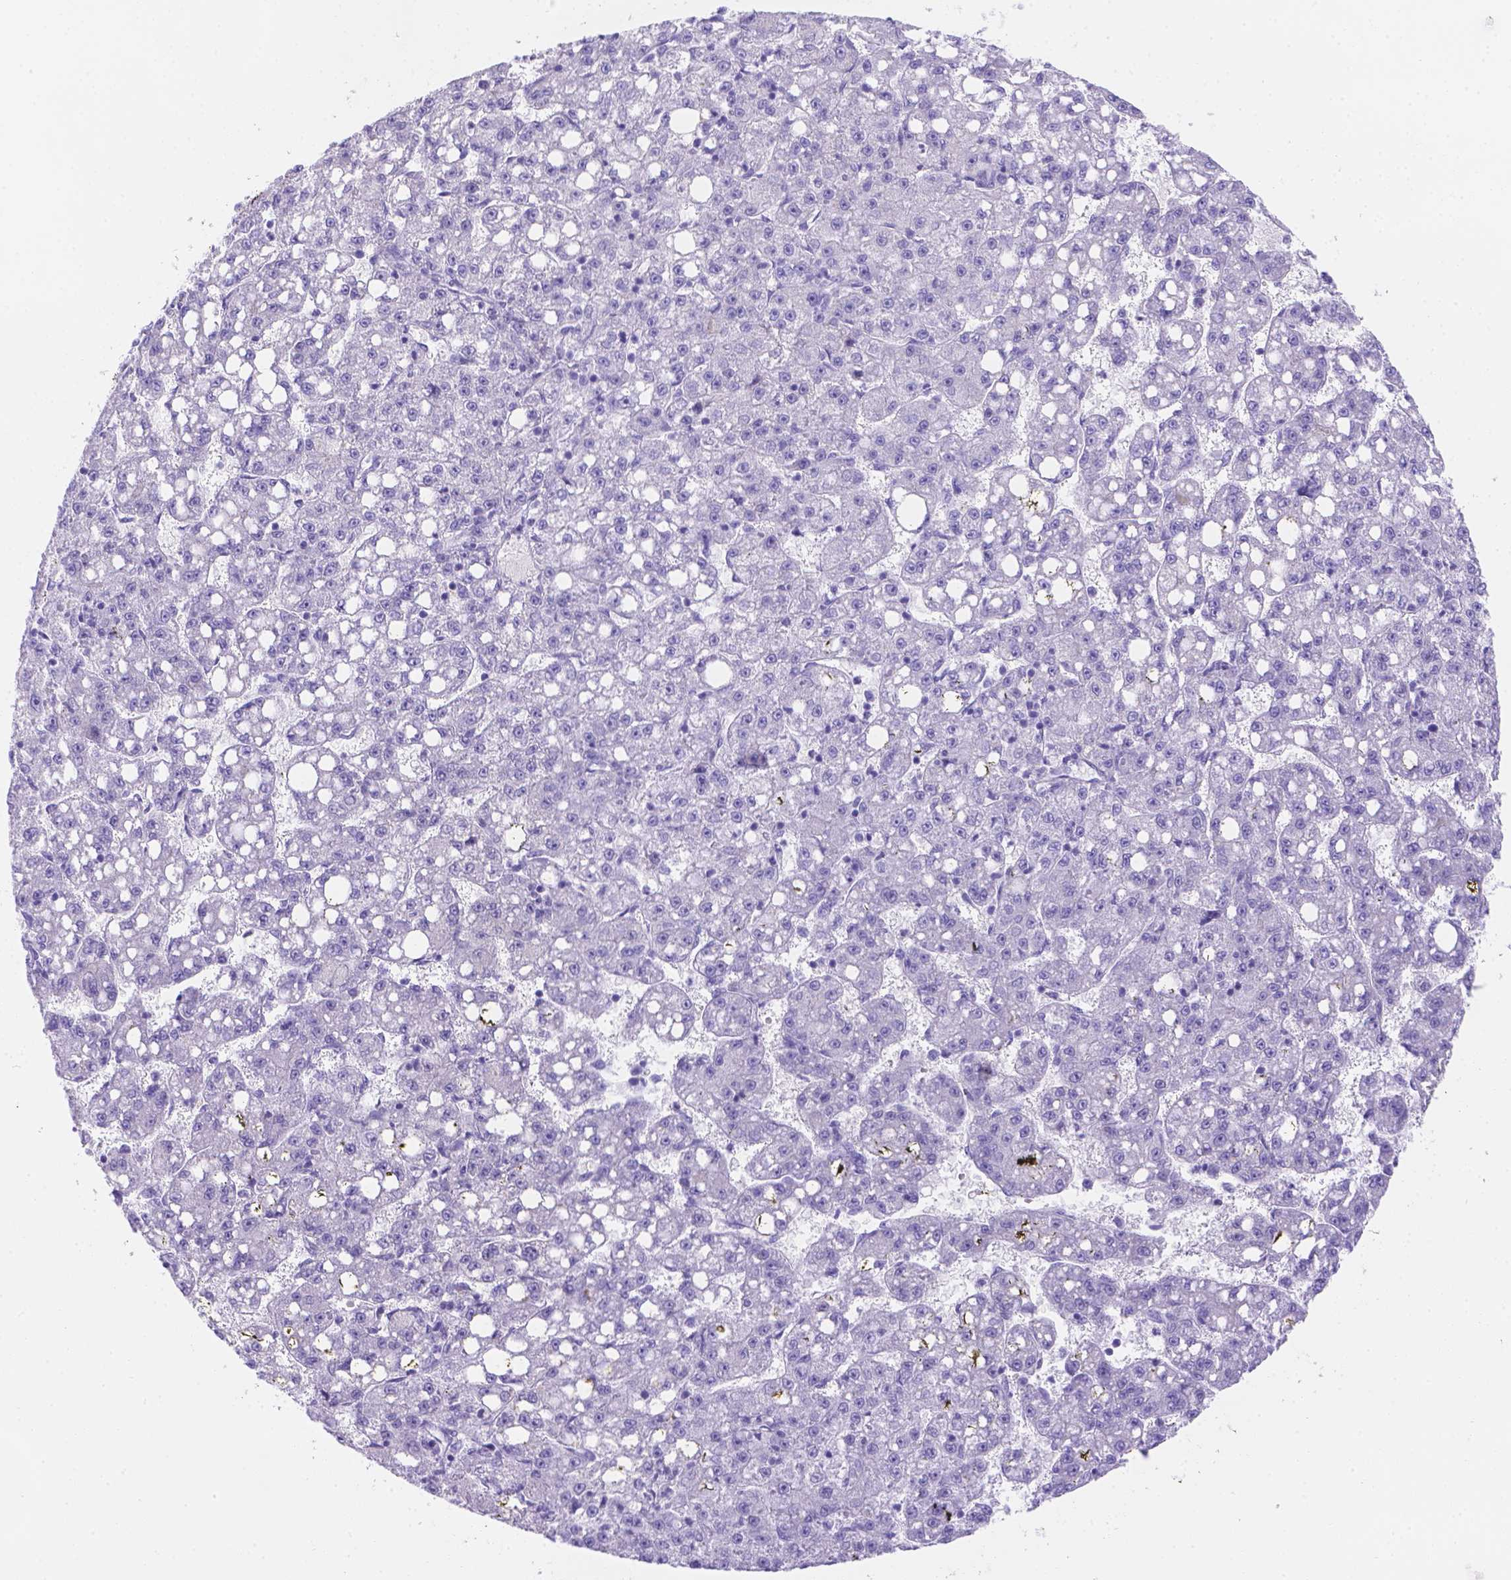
{"staining": {"intensity": "negative", "quantity": "none", "location": "none"}, "tissue": "liver cancer", "cell_type": "Tumor cells", "image_type": "cancer", "snomed": [{"axis": "morphology", "description": "Carcinoma, Hepatocellular, NOS"}, {"axis": "topography", "description": "Liver"}], "caption": "This is a micrograph of IHC staining of hepatocellular carcinoma (liver), which shows no expression in tumor cells.", "gene": "MLN", "patient": {"sex": "female", "age": 65}}